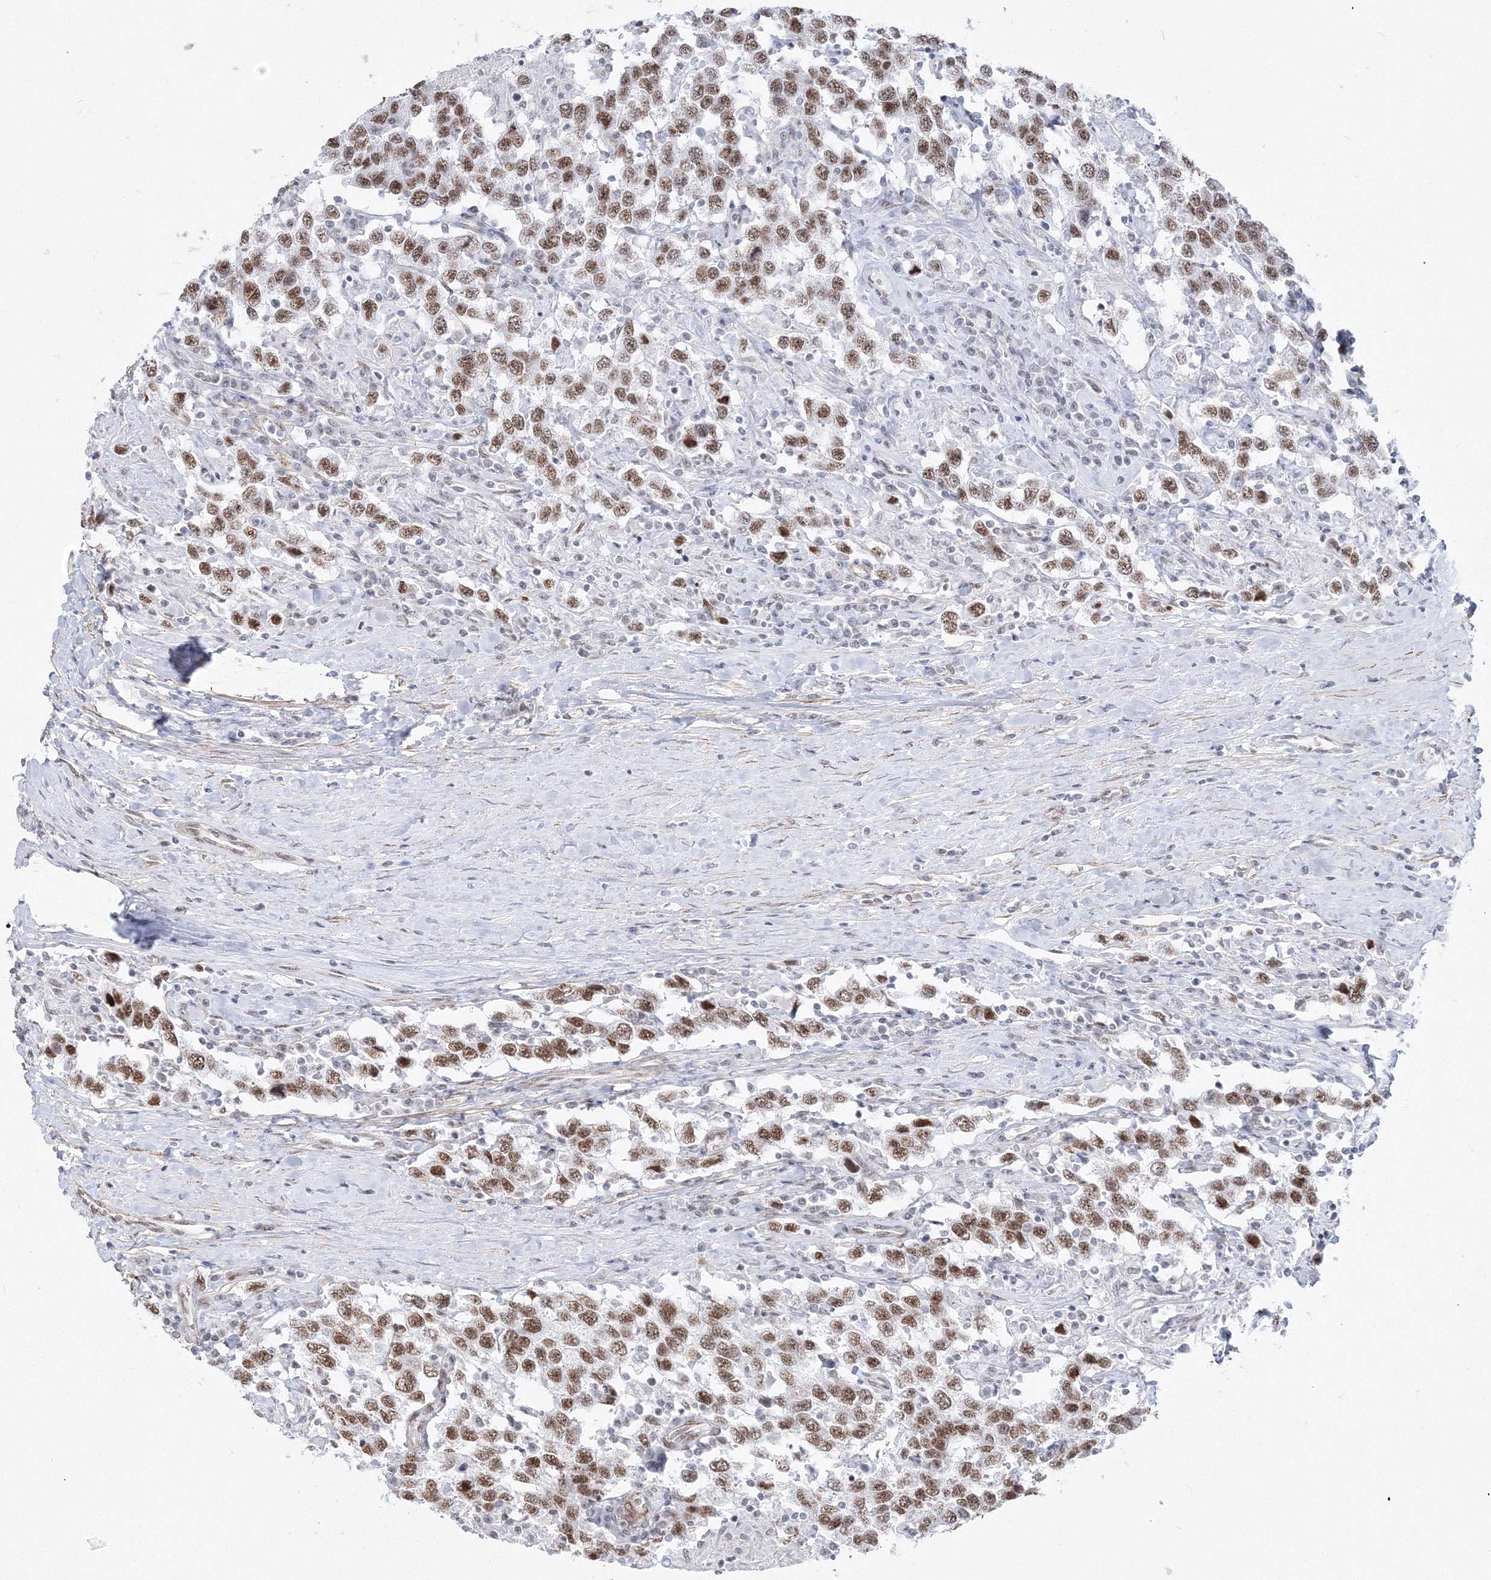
{"staining": {"intensity": "moderate", "quantity": ">75%", "location": "nuclear"}, "tissue": "testis cancer", "cell_type": "Tumor cells", "image_type": "cancer", "snomed": [{"axis": "morphology", "description": "Seminoma, NOS"}, {"axis": "topography", "description": "Testis"}], "caption": "DAB (3,3'-diaminobenzidine) immunohistochemical staining of testis cancer (seminoma) shows moderate nuclear protein expression in about >75% of tumor cells.", "gene": "ZNF638", "patient": {"sex": "male", "age": 41}}